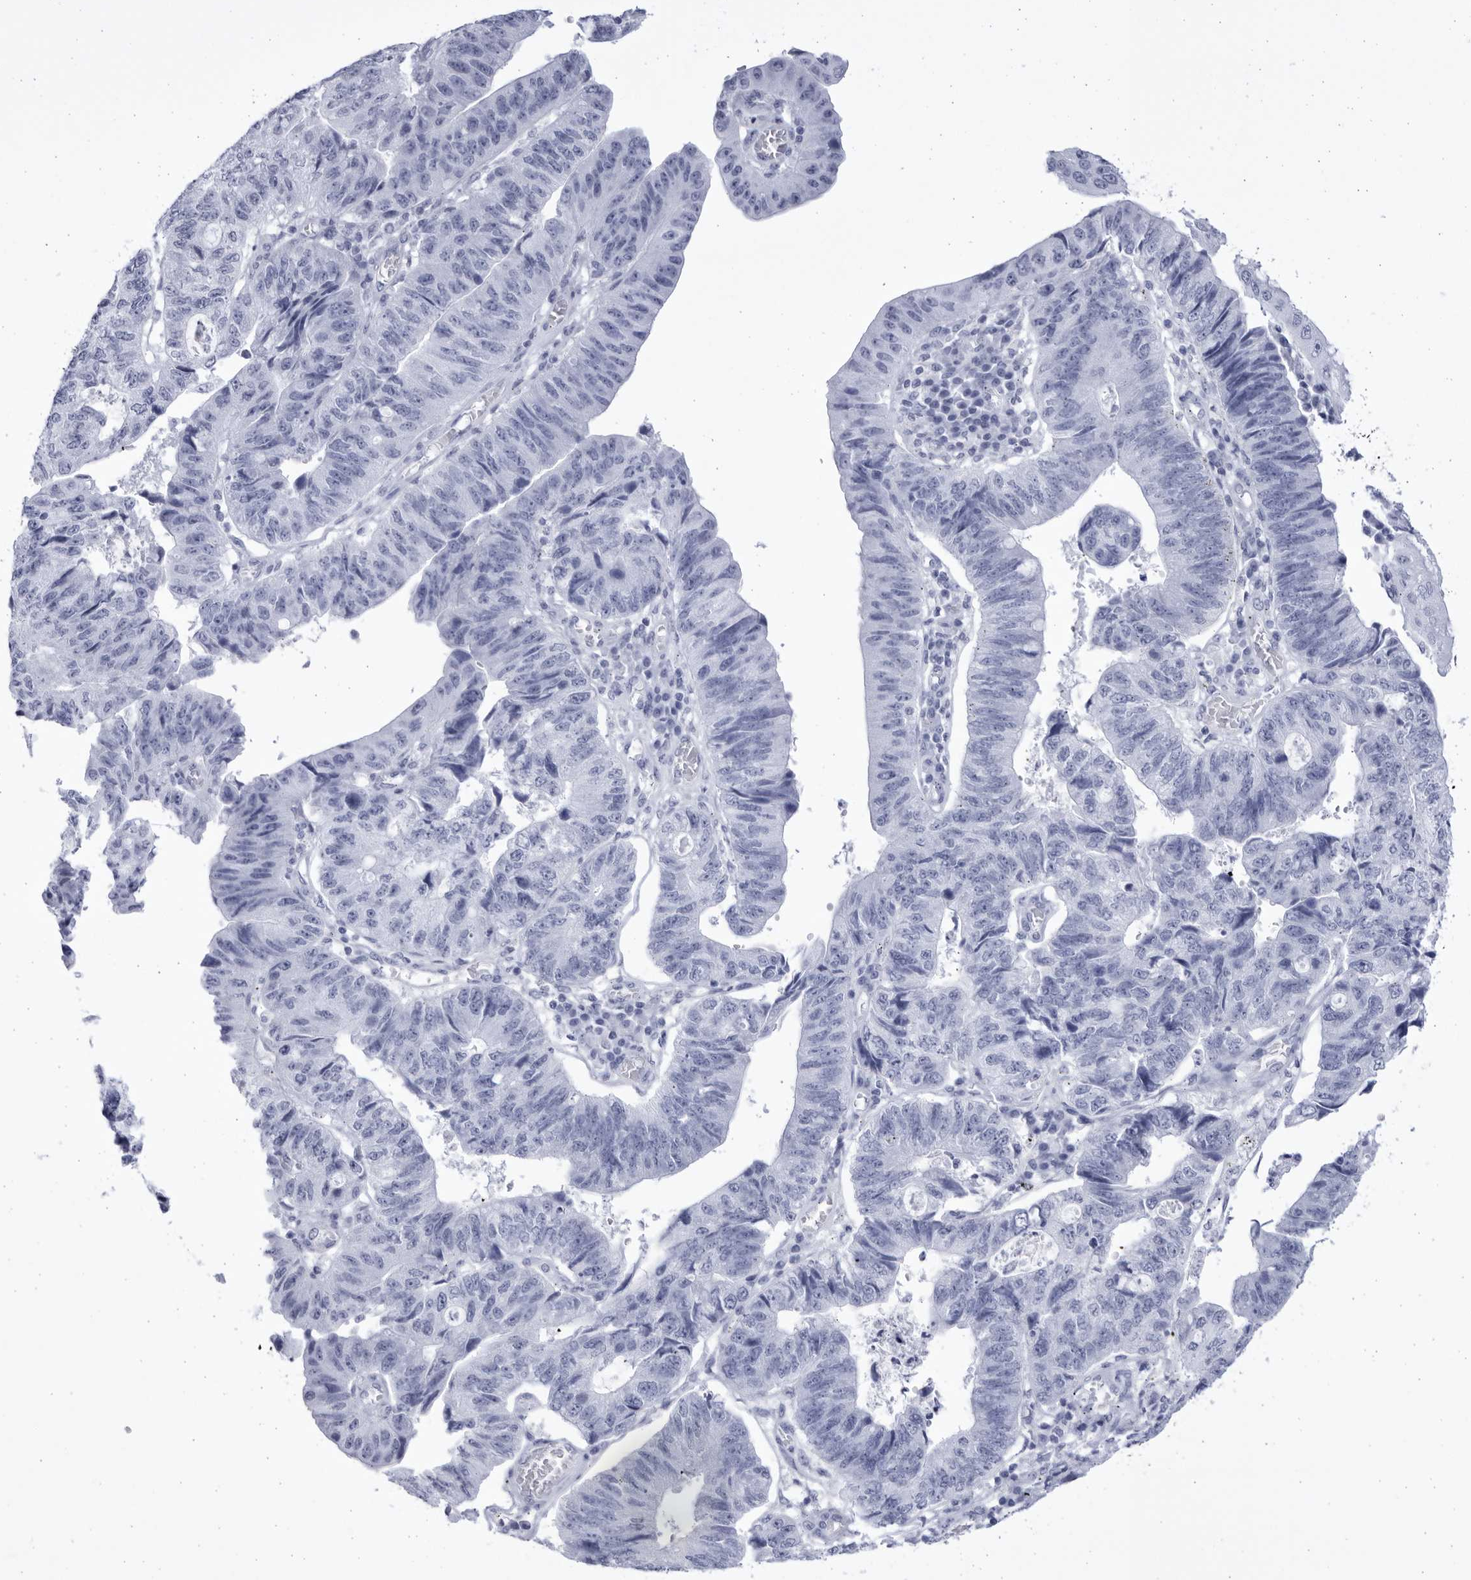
{"staining": {"intensity": "negative", "quantity": "none", "location": "none"}, "tissue": "stomach cancer", "cell_type": "Tumor cells", "image_type": "cancer", "snomed": [{"axis": "morphology", "description": "Adenocarcinoma, NOS"}, {"axis": "topography", "description": "Stomach"}], "caption": "Micrograph shows no protein staining in tumor cells of adenocarcinoma (stomach) tissue.", "gene": "CCDC181", "patient": {"sex": "male", "age": 59}}